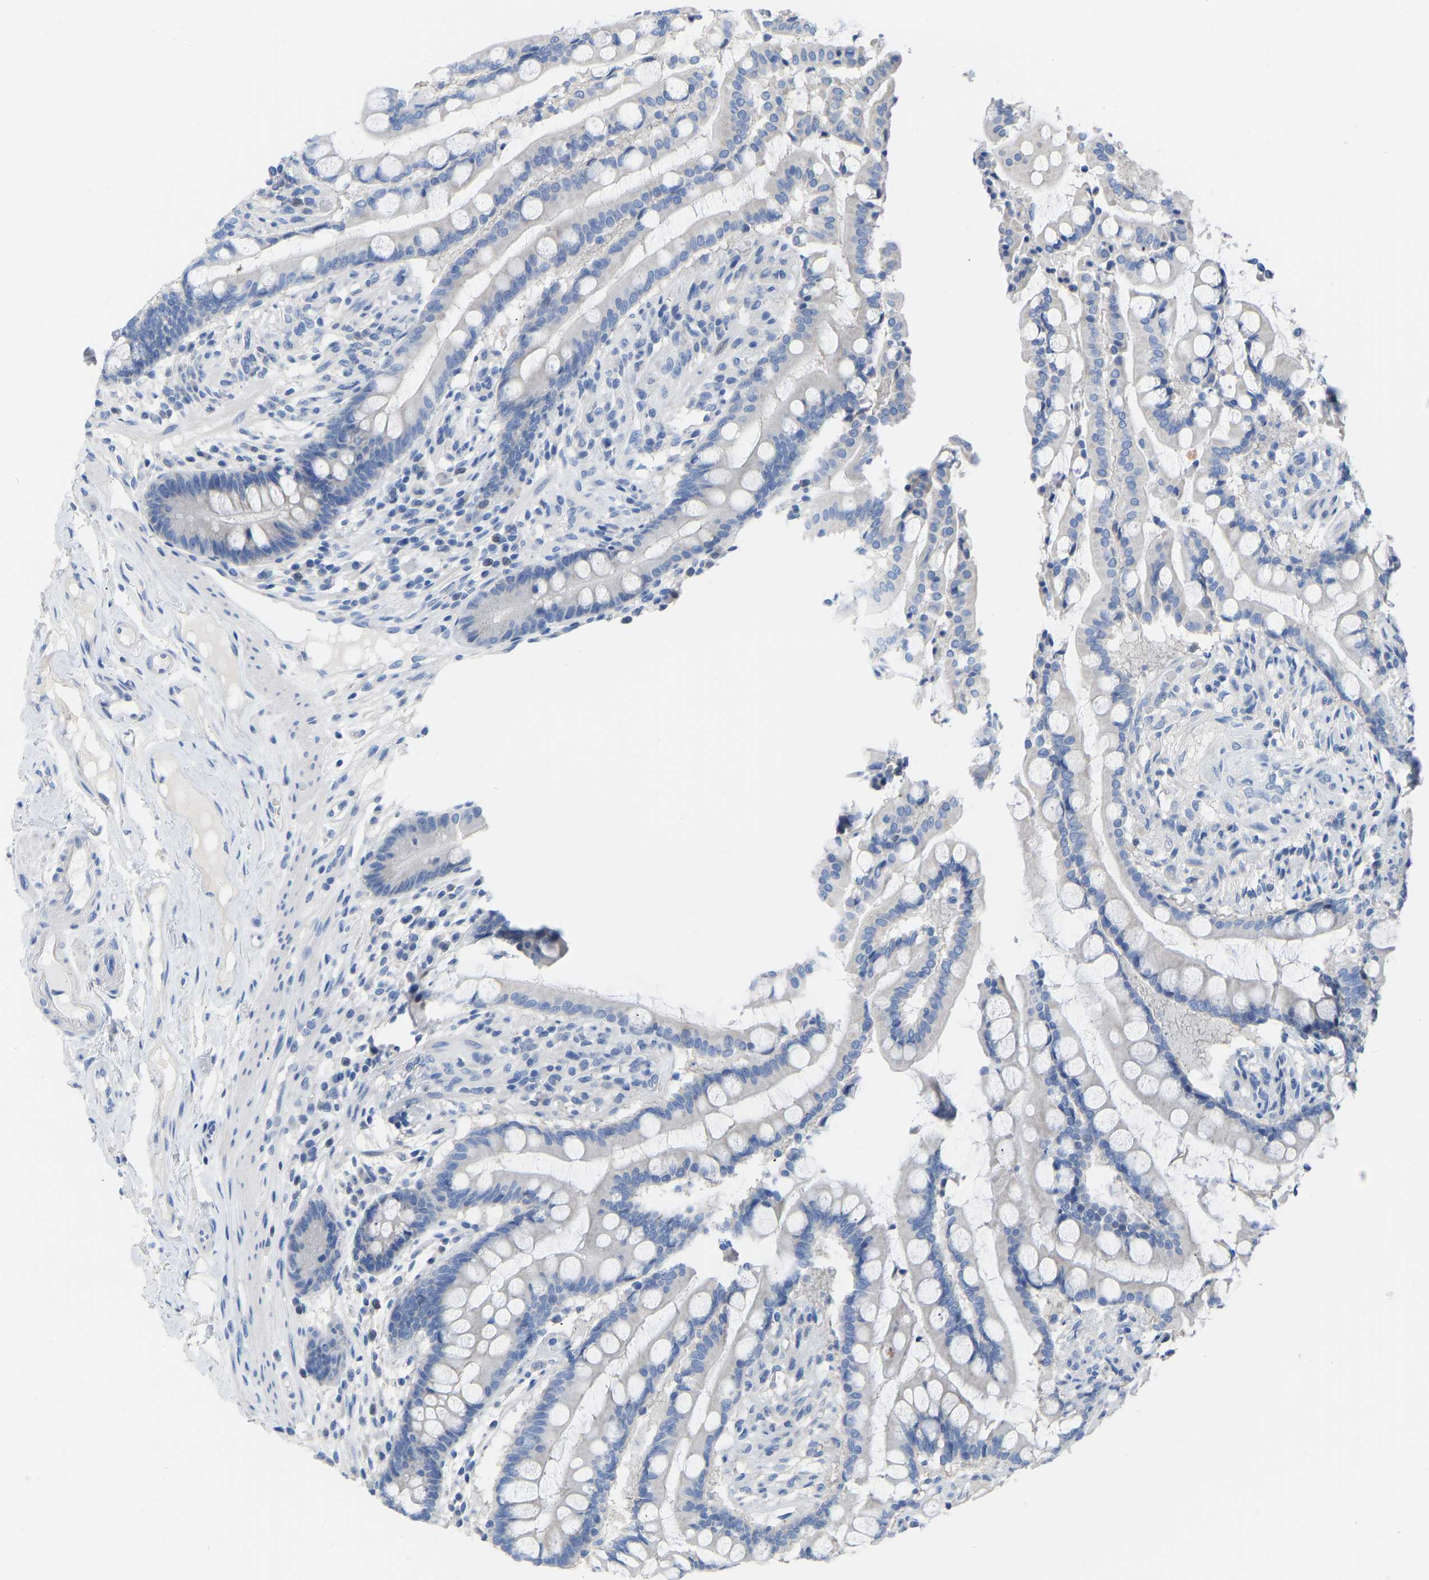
{"staining": {"intensity": "negative", "quantity": "none", "location": "none"}, "tissue": "colon", "cell_type": "Endothelial cells", "image_type": "normal", "snomed": [{"axis": "morphology", "description": "Normal tissue, NOS"}, {"axis": "topography", "description": "Colon"}], "caption": "Photomicrograph shows no protein expression in endothelial cells of unremarkable colon.", "gene": "OLIG2", "patient": {"sex": "male", "age": 73}}